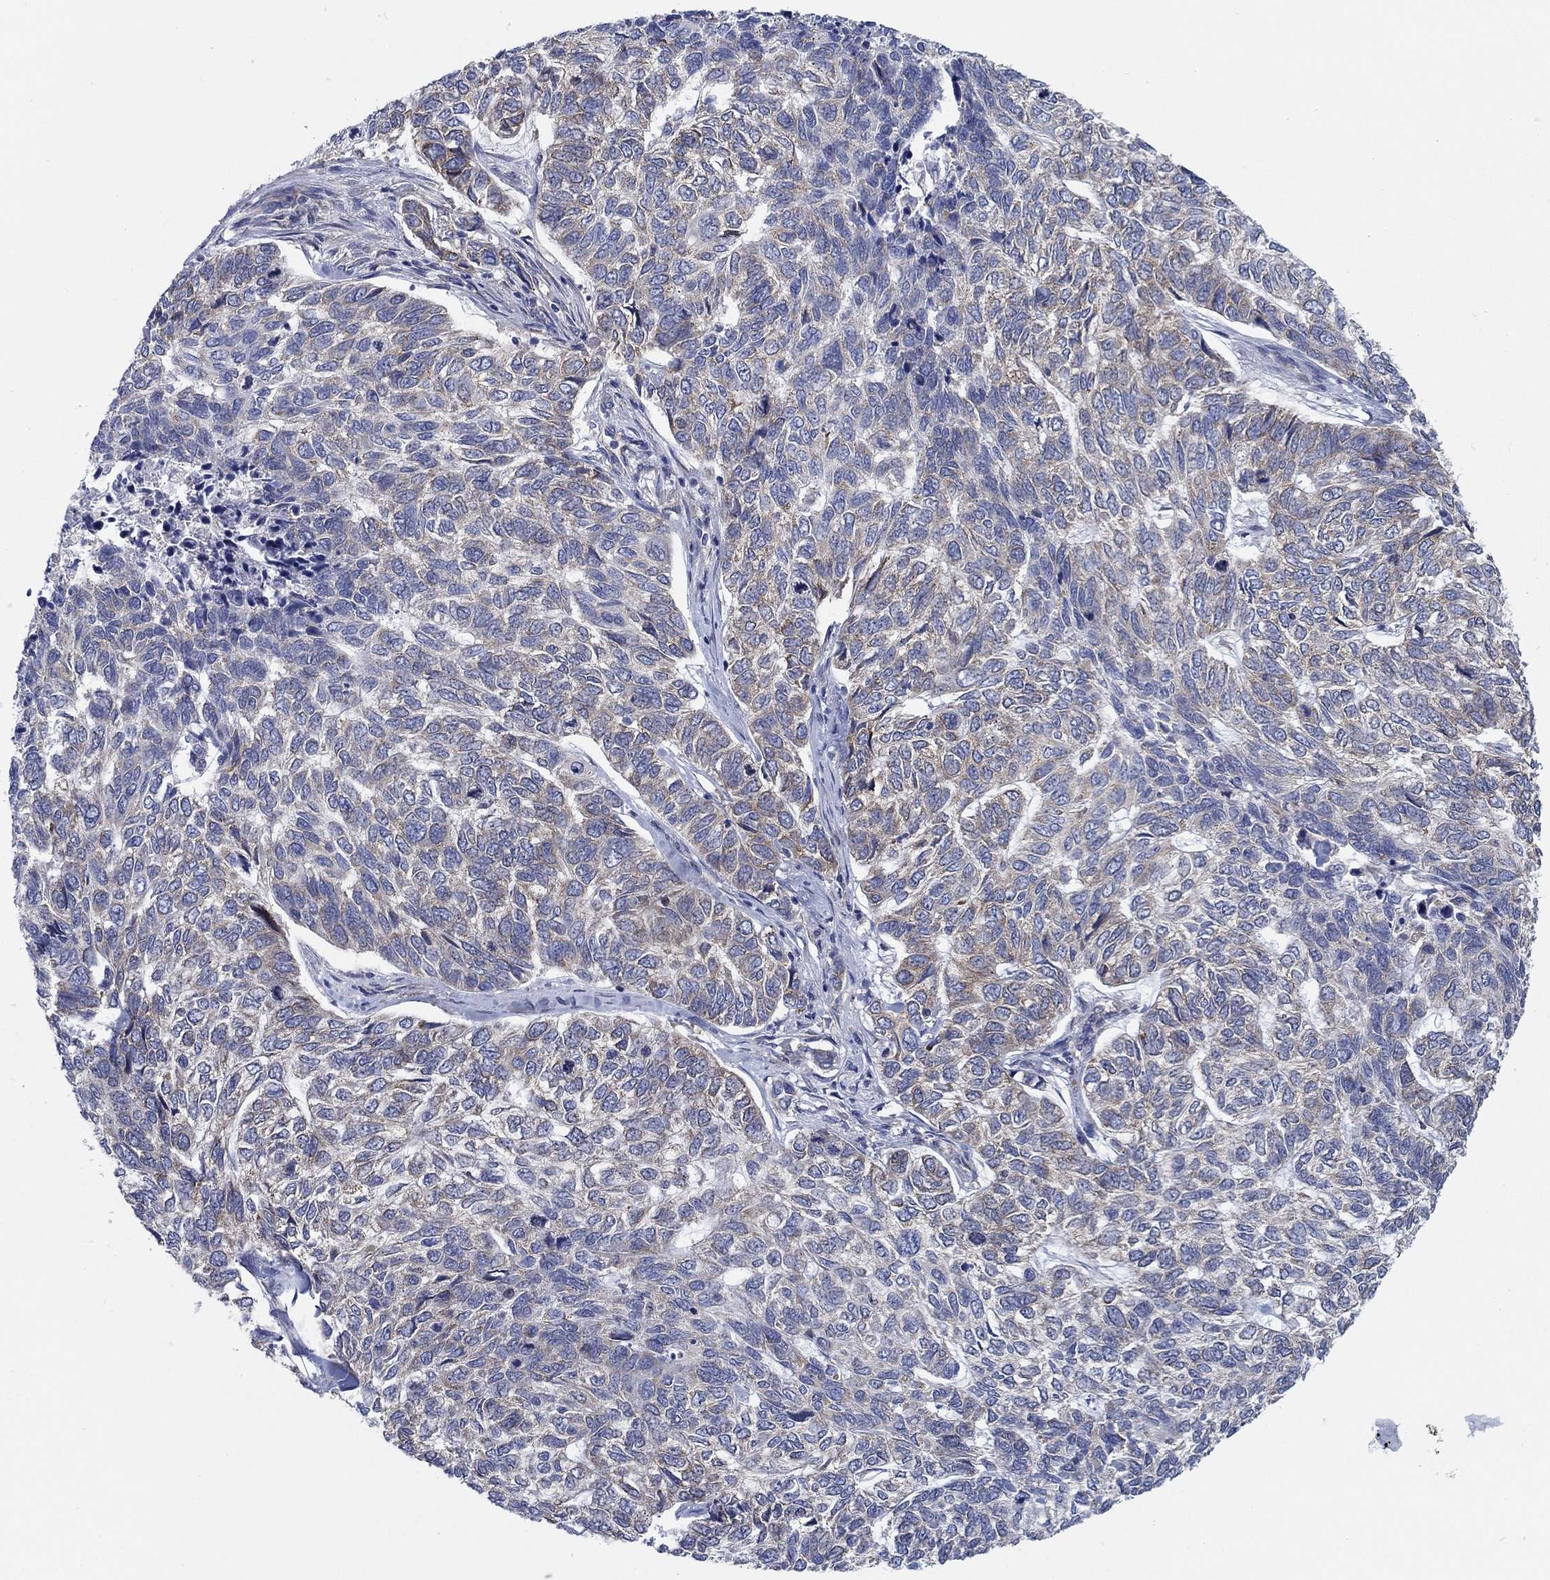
{"staining": {"intensity": "moderate", "quantity": "<25%", "location": "cytoplasmic/membranous"}, "tissue": "skin cancer", "cell_type": "Tumor cells", "image_type": "cancer", "snomed": [{"axis": "morphology", "description": "Basal cell carcinoma"}, {"axis": "topography", "description": "Skin"}], "caption": "Immunohistochemistry (IHC) micrograph of neoplastic tissue: skin basal cell carcinoma stained using immunohistochemistry displays low levels of moderate protein expression localized specifically in the cytoplasmic/membranous of tumor cells, appearing as a cytoplasmic/membranous brown color.", "gene": "TMEM59", "patient": {"sex": "female", "age": 65}}